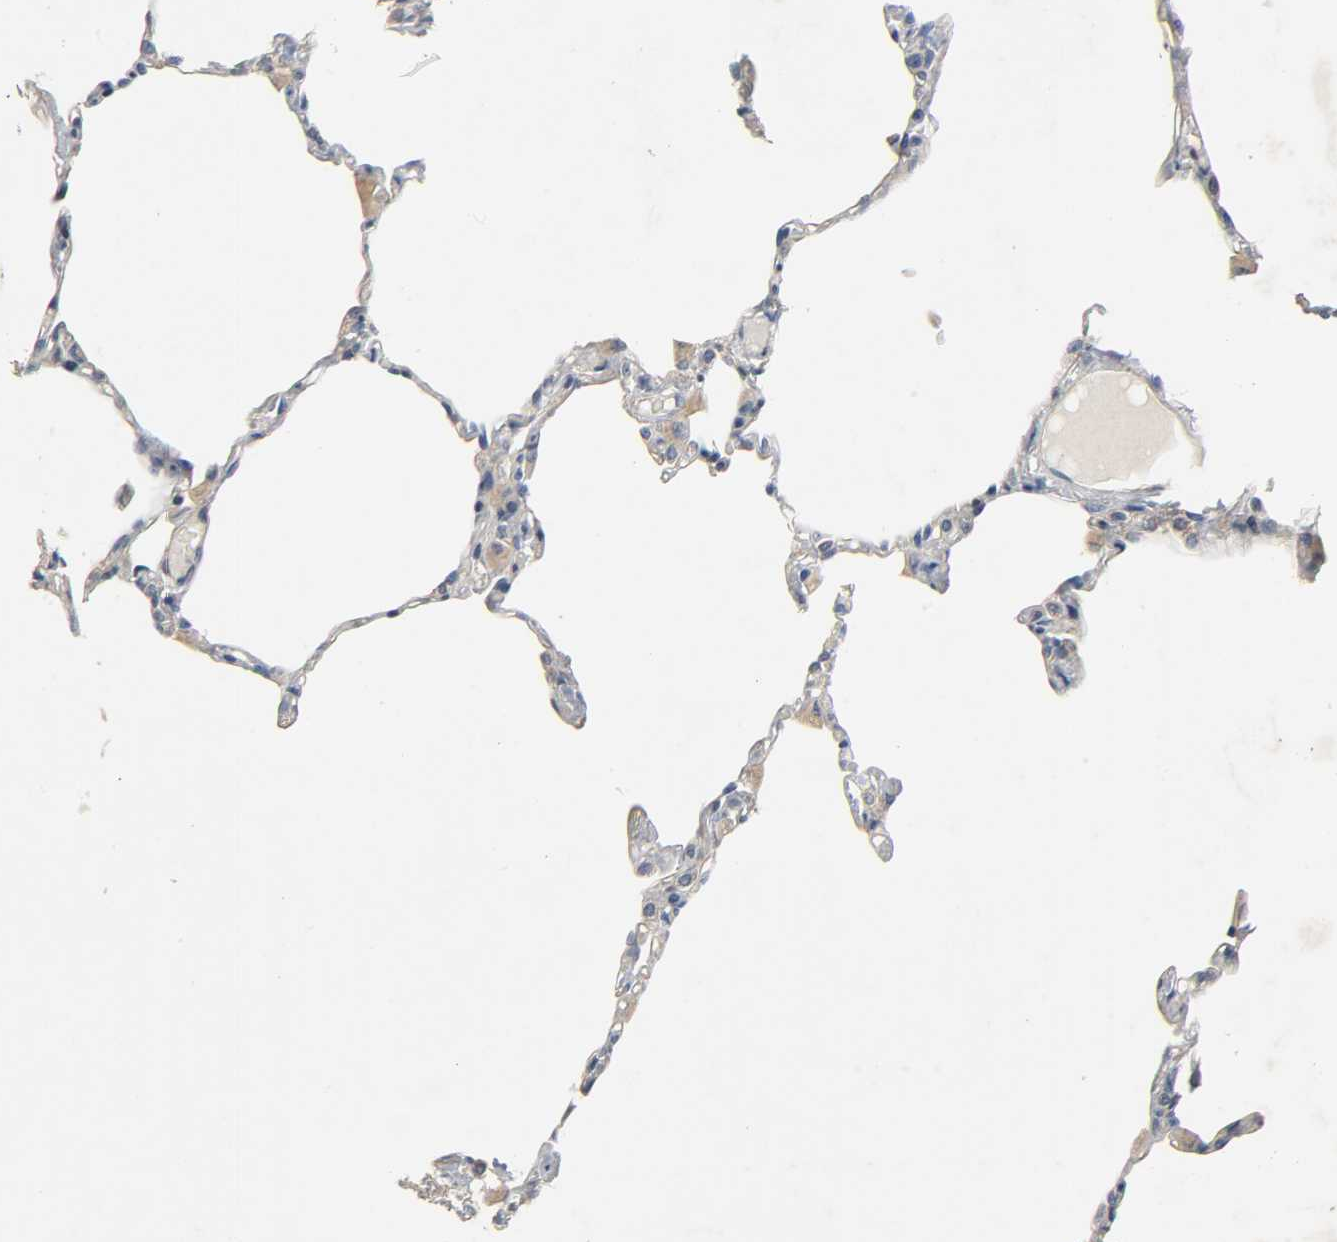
{"staining": {"intensity": "moderate", "quantity": "25%-75%", "location": "cytoplasmic/membranous"}, "tissue": "lung", "cell_type": "Alveolar cells", "image_type": "normal", "snomed": [{"axis": "morphology", "description": "Normal tissue, NOS"}, {"axis": "topography", "description": "Lung"}], "caption": "Protein staining of normal lung shows moderate cytoplasmic/membranous staining in approximately 25%-75% of alveolar cells.", "gene": "ARPC1A", "patient": {"sex": "female", "age": 49}}